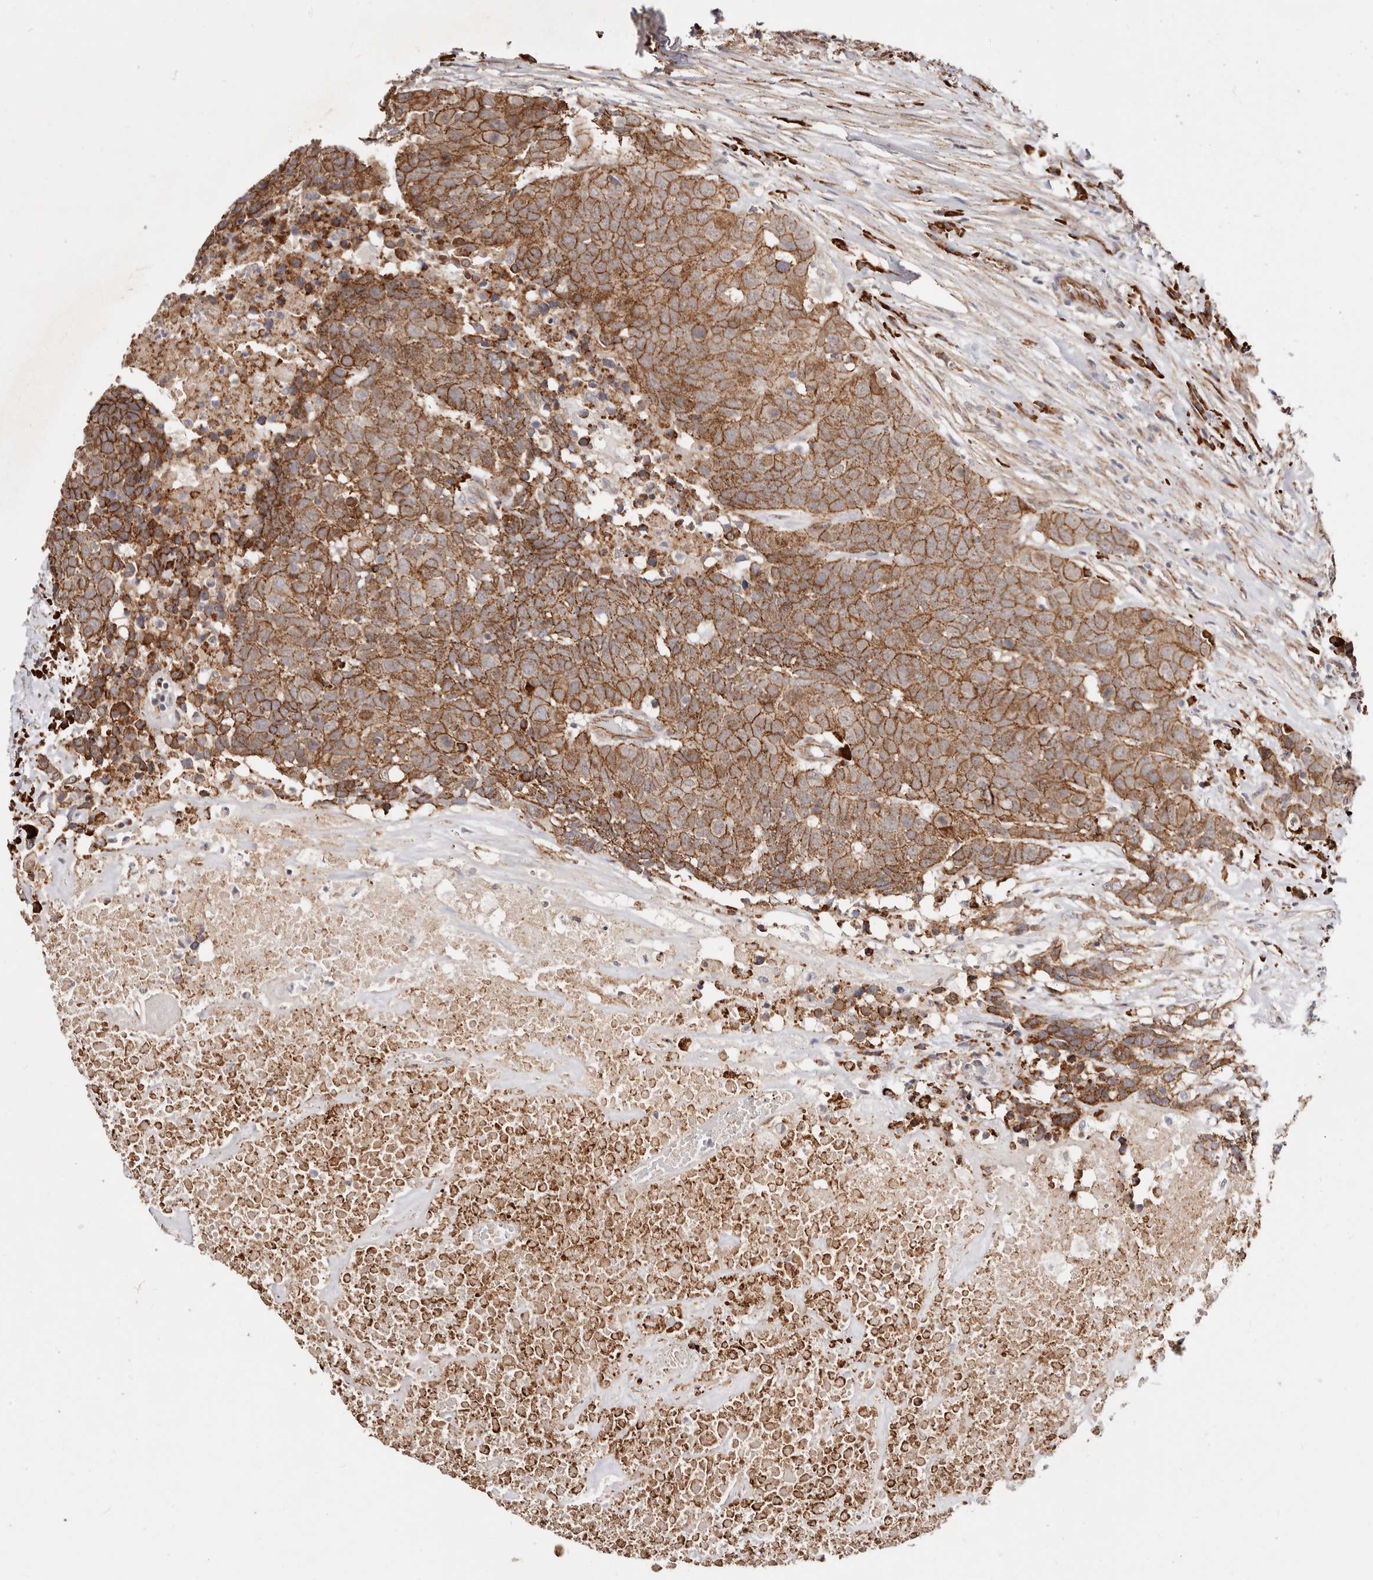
{"staining": {"intensity": "strong", "quantity": ">75%", "location": "cytoplasmic/membranous"}, "tissue": "head and neck cancer", "cell_type": "Tumor cells", "image_type": "cancer", "snomed": [{"axis": "morphology", "description": "Squamous cell carcinoma, NOS"}, {"axis": "topography", "description": "Head-Neck"}], "caption": "Immunohistochemical staining of human head and neck cancer (squamous cell carcinoma) displays high levels of strong cytoplasmic/membranous protein positivity in about >75% of tumor cells. (brown staining indicates protein expression, while blue staining denotes nuclei).", "gene": "CTNNB1", "patient": {"sex": "male", "age": 66}}